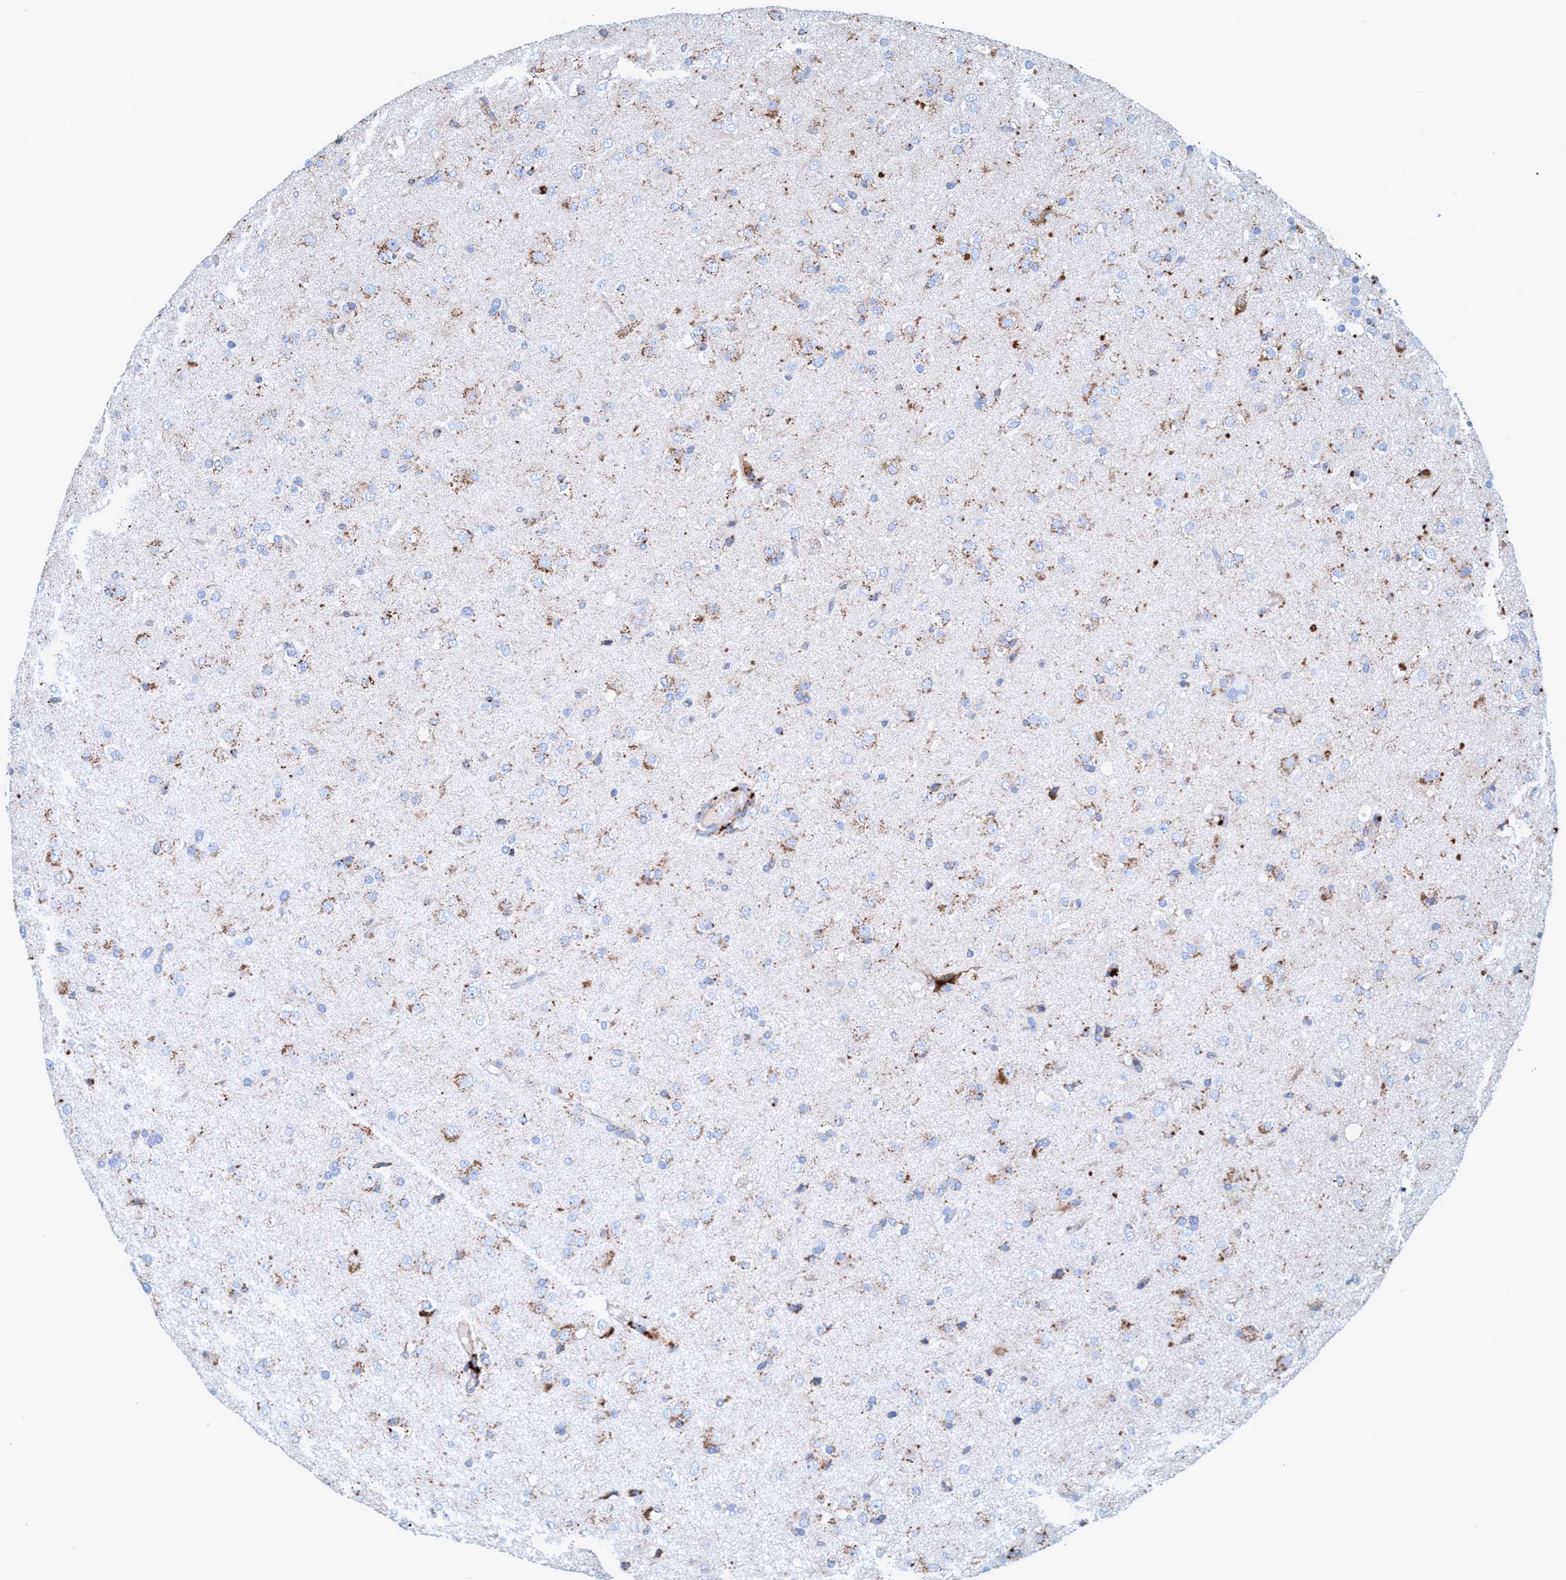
{"staining": {"intensity": "moderate", "quantity": "<25%", "location": "cytoplasmic/membranous"}, "tissue": "glioma", "cell_type": "Tumor cells", "image_type": "cancer", "snomed": [{"axis": "morphology", "description": "Glioma, malignant, Low grade"}, {"axis": "topography", "description": "Brain"}], "caption": "Protein staining of malignant low-grade glioma tissue demonstrates moderate cytoplasmic/membranous positivity in about <25% of tumor cells.", "gene": "TRIM65", "patient": {"sex": "male", "age": 65}}